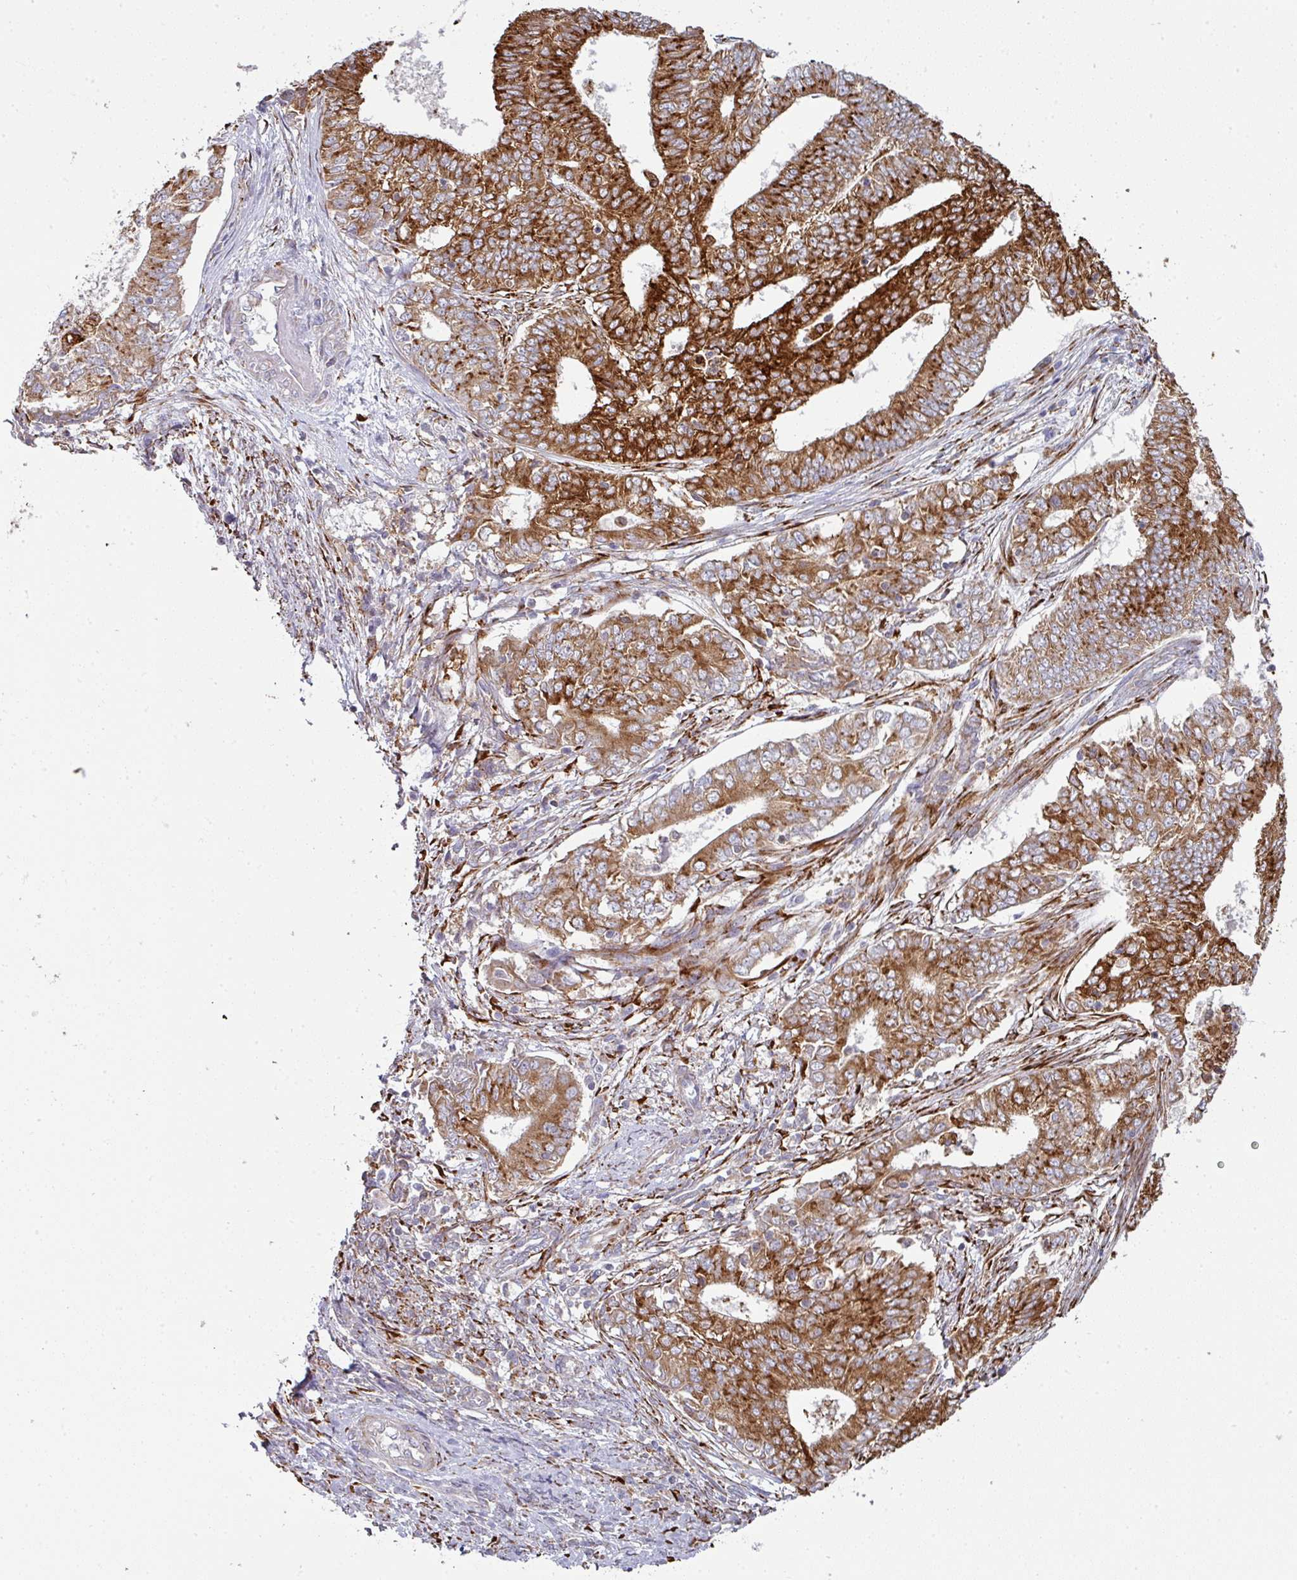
{"staining": {"intensity": "strong", "quantity": ">75%", "location": "cytoplasmic/membranous"}, "tissue": "endometrial cancer", "cell_type": "Tumor cells", "image_type": "cancer", "snomed": [{"axis": "morphology", "description": "Adenocarcinoma, NOS"}, {"axis": "topography", "description": "Endometrium"}], "caption": "This is an image of immunohistochemistry staining of adenocarcinoma (endometrial), which shows strong expression in the cytoplasmic/membranous of tumor cells.", "gene": "ZNF268", "patient": {"sex": "female", "age": 62}}